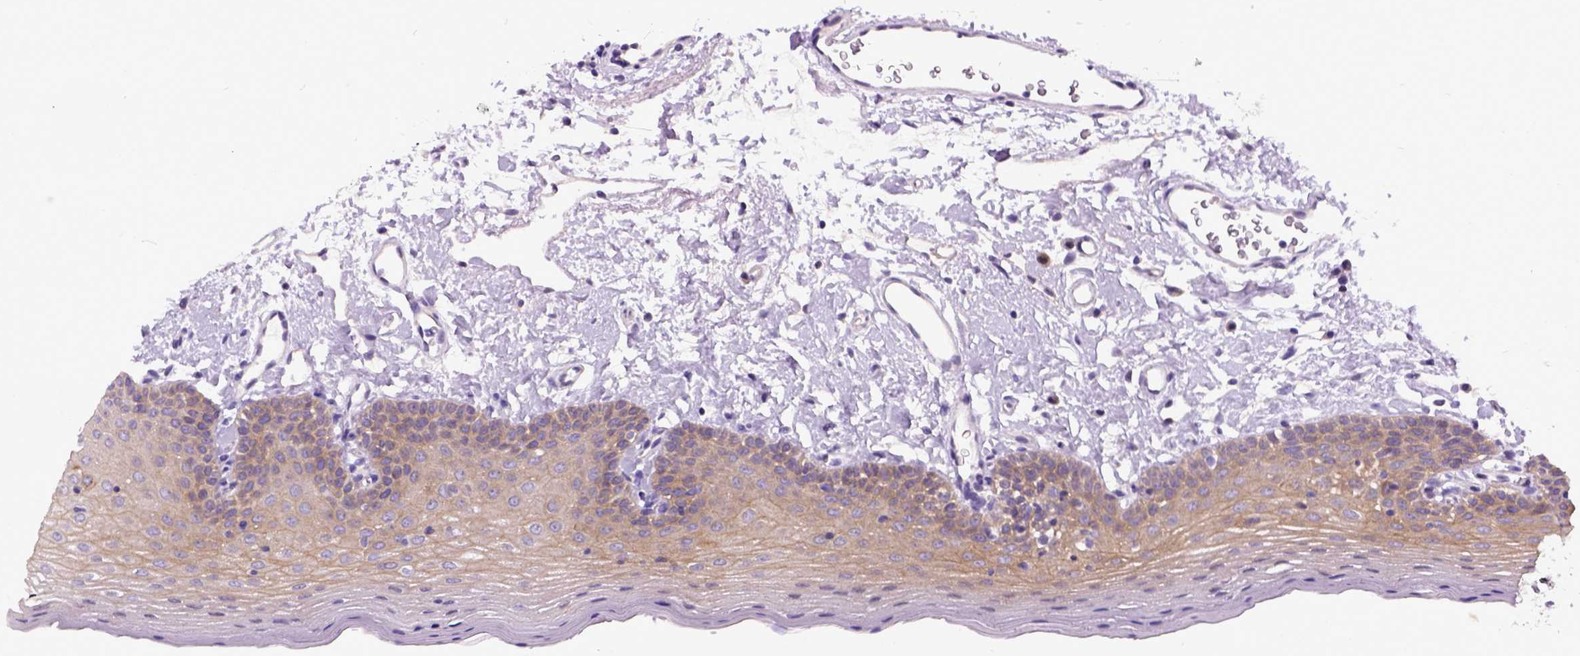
{"staining": {"intensity": "weak", "quantity": ">75%", "location": "cytoplasmic/membranous"}, "tissue": "oral mucosa", "cell_type": "Squamous epithelial cells", "image_type": "normal", "snomed": [{"axis": "morphology", "description": "Normal tissue, NOS"}, {"axis": "topography", "description": "Oral tissue"}], "caption": "Brown immunohistochemical staining in unremarkable human oral mucosa shows weak cytoplasmic/membranous positivity in about >75% of squamous epithelial cells. Nuclei are stained in blue.", "gene": "NEK5", "patient": {"sex": "male", "age": 66}}